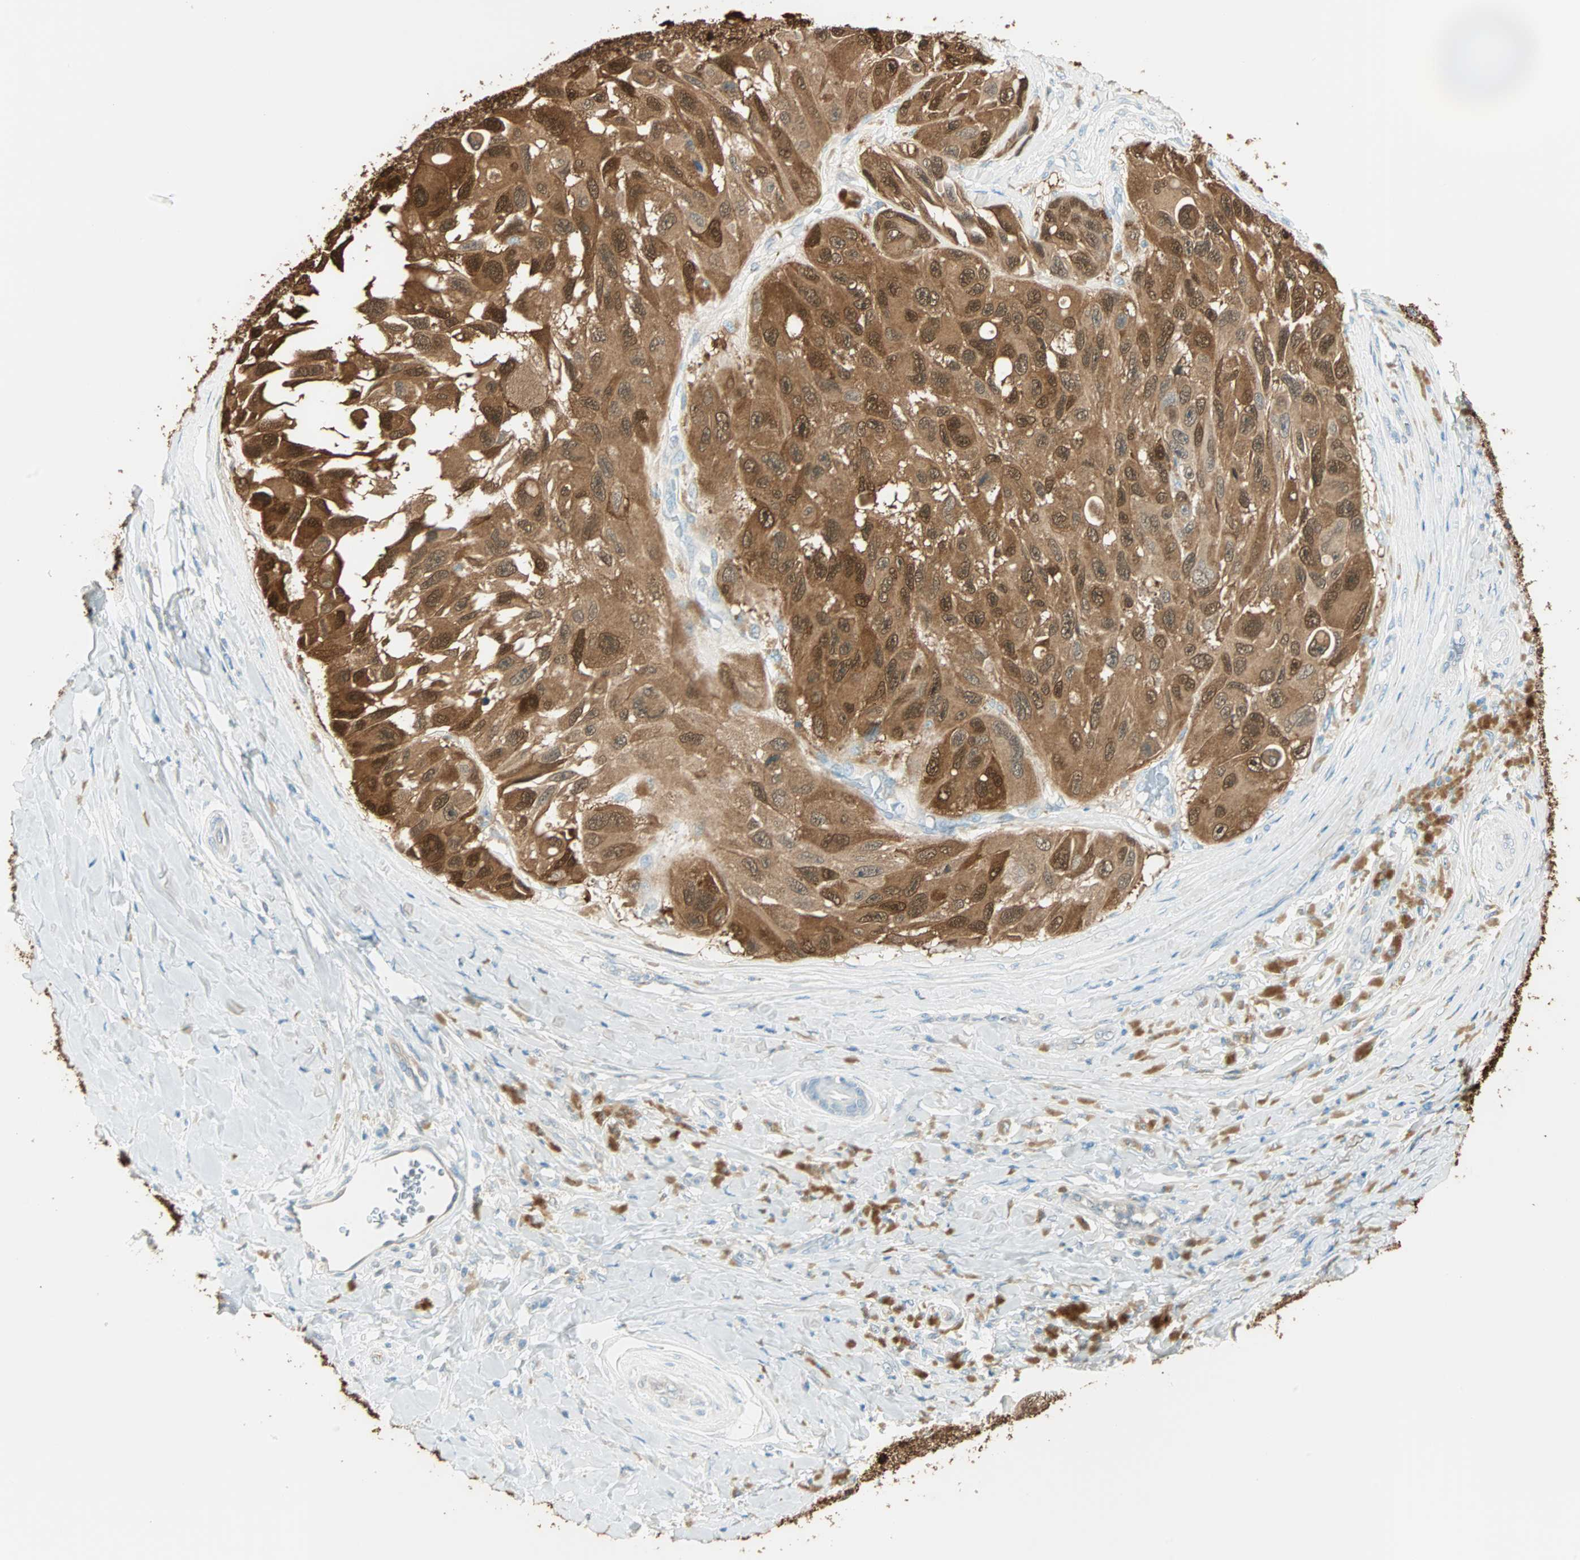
{"staining": {"intensity": "strong", "quantity": ">75%", "location": "cytoplasmic/membranous,nuclear"}, "tissue": "melanoma", "cell_type": "Tumor cells", "image_type": "cancer", "snomed": [{"axis": "morphology", "description": "Malignant melanoma, NOS"}, {"axis": "topography", "description": "Skin"}], "caption": "A brown stain labels strong cytoplasmic/membranous and nuclear positivity of a protein in human melanoma tumor cells.", "gene": "S100A1", "patient": {"sex": "female", "age": 73}}